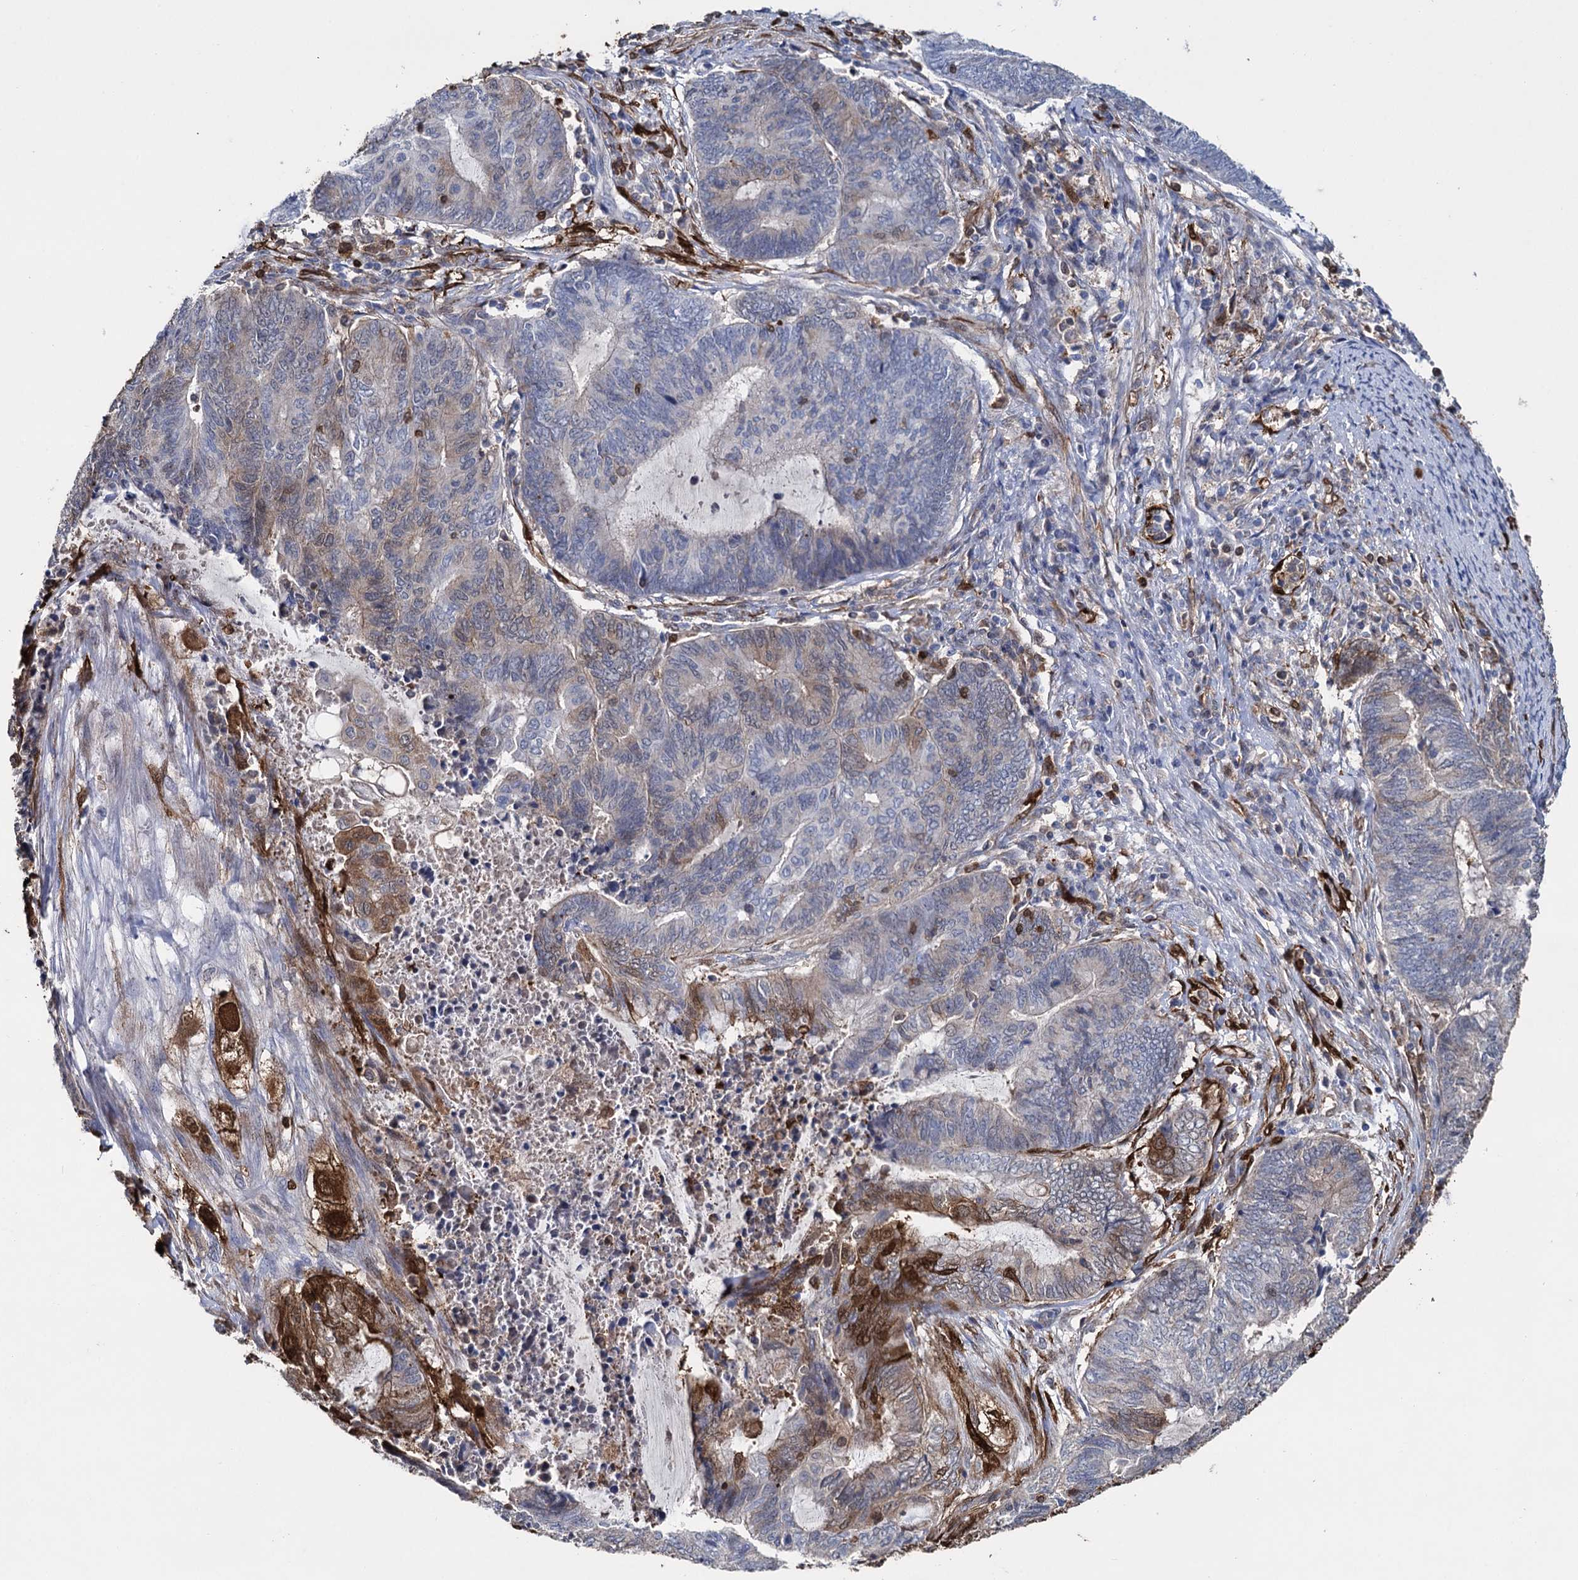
{"staining": {"intensity": "moderate", "quantity": "<25%", "location": "cytoplasmic/membranous,nuclear"}, "tissue": "endometrial cancer", "cell_type": "Tumor cells", "image_type": "cancer", "snomed": [{"axis": "morphology", "description": "Adenocarcinoma, NOS"}, {"axis": "topography", "description": "Uterus"}, {"axis": "topography", "description": "Endometrium"}], "caption": "Protein analysis of endometrial cancer tissue displays moderate cytoplasmic/membranous and nuclear expression in approximately <25% of tumor cells. Using DAB (brown) and hematoxylin (blue) stains, captured at high magnification using brightfield microscopy.", "gene": "FABP5", "patient": {"sex": "female", "age": 70}}